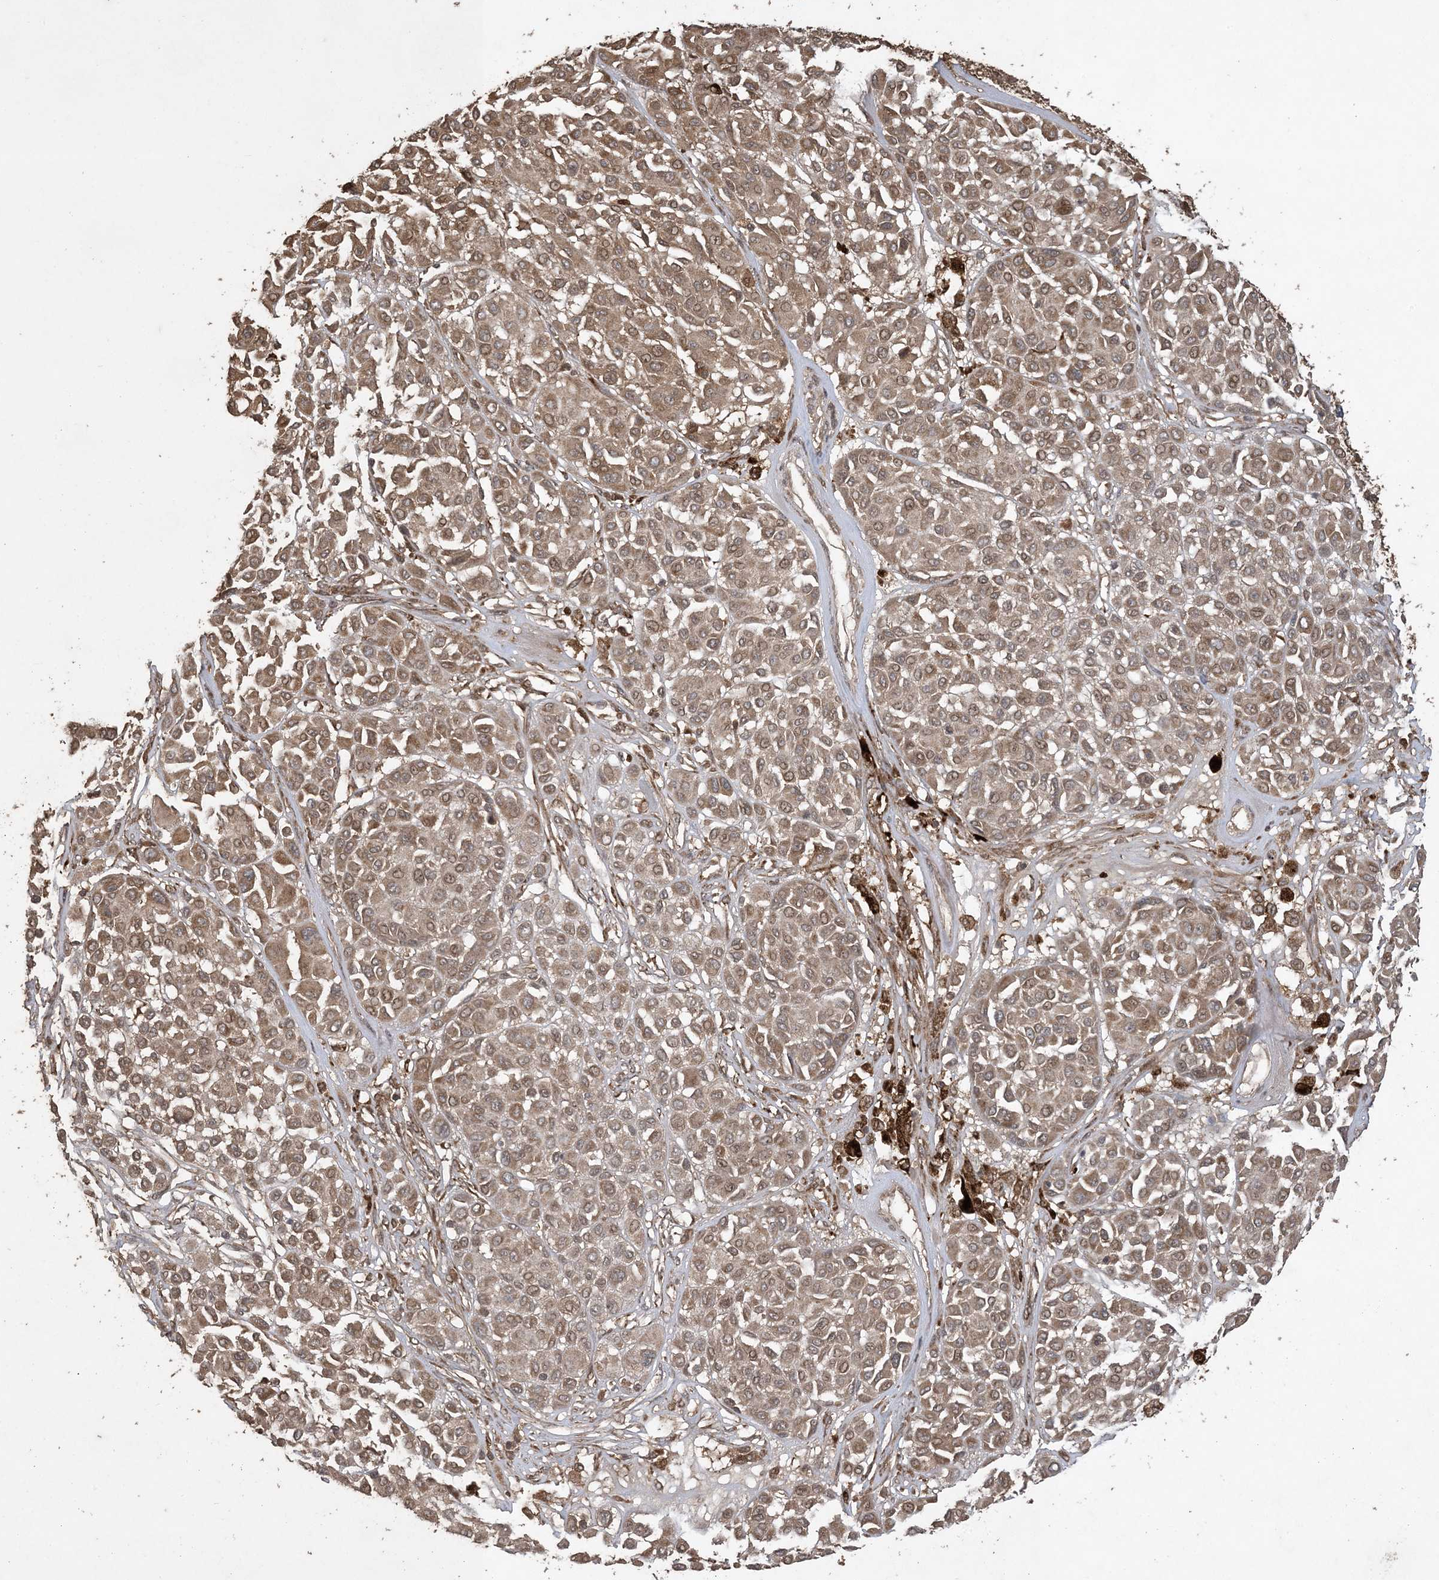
{"staining": {"intensity": "moderate", "quantity": ">75%", "location": "cytoplasmic/membranous"}, "tissue": "melanoma", "cell_type": "Tumor cells", "image_type": "cancer", "snomed": [{"axis": "morphology", "description": "Malignant melanoma, Metastatic site"}, {"axis": "topography", "description": "Soft tissue"}], "caption": "Melanoma tissue exhibits moderate cytoplasmic/membranous expression in about >75% of tumor cells Ihc stains the protein of interest in brown and the nuclei are stained blue.", "gene": "EFCAB8", "patient": {"sex": "male", "age": 41}}